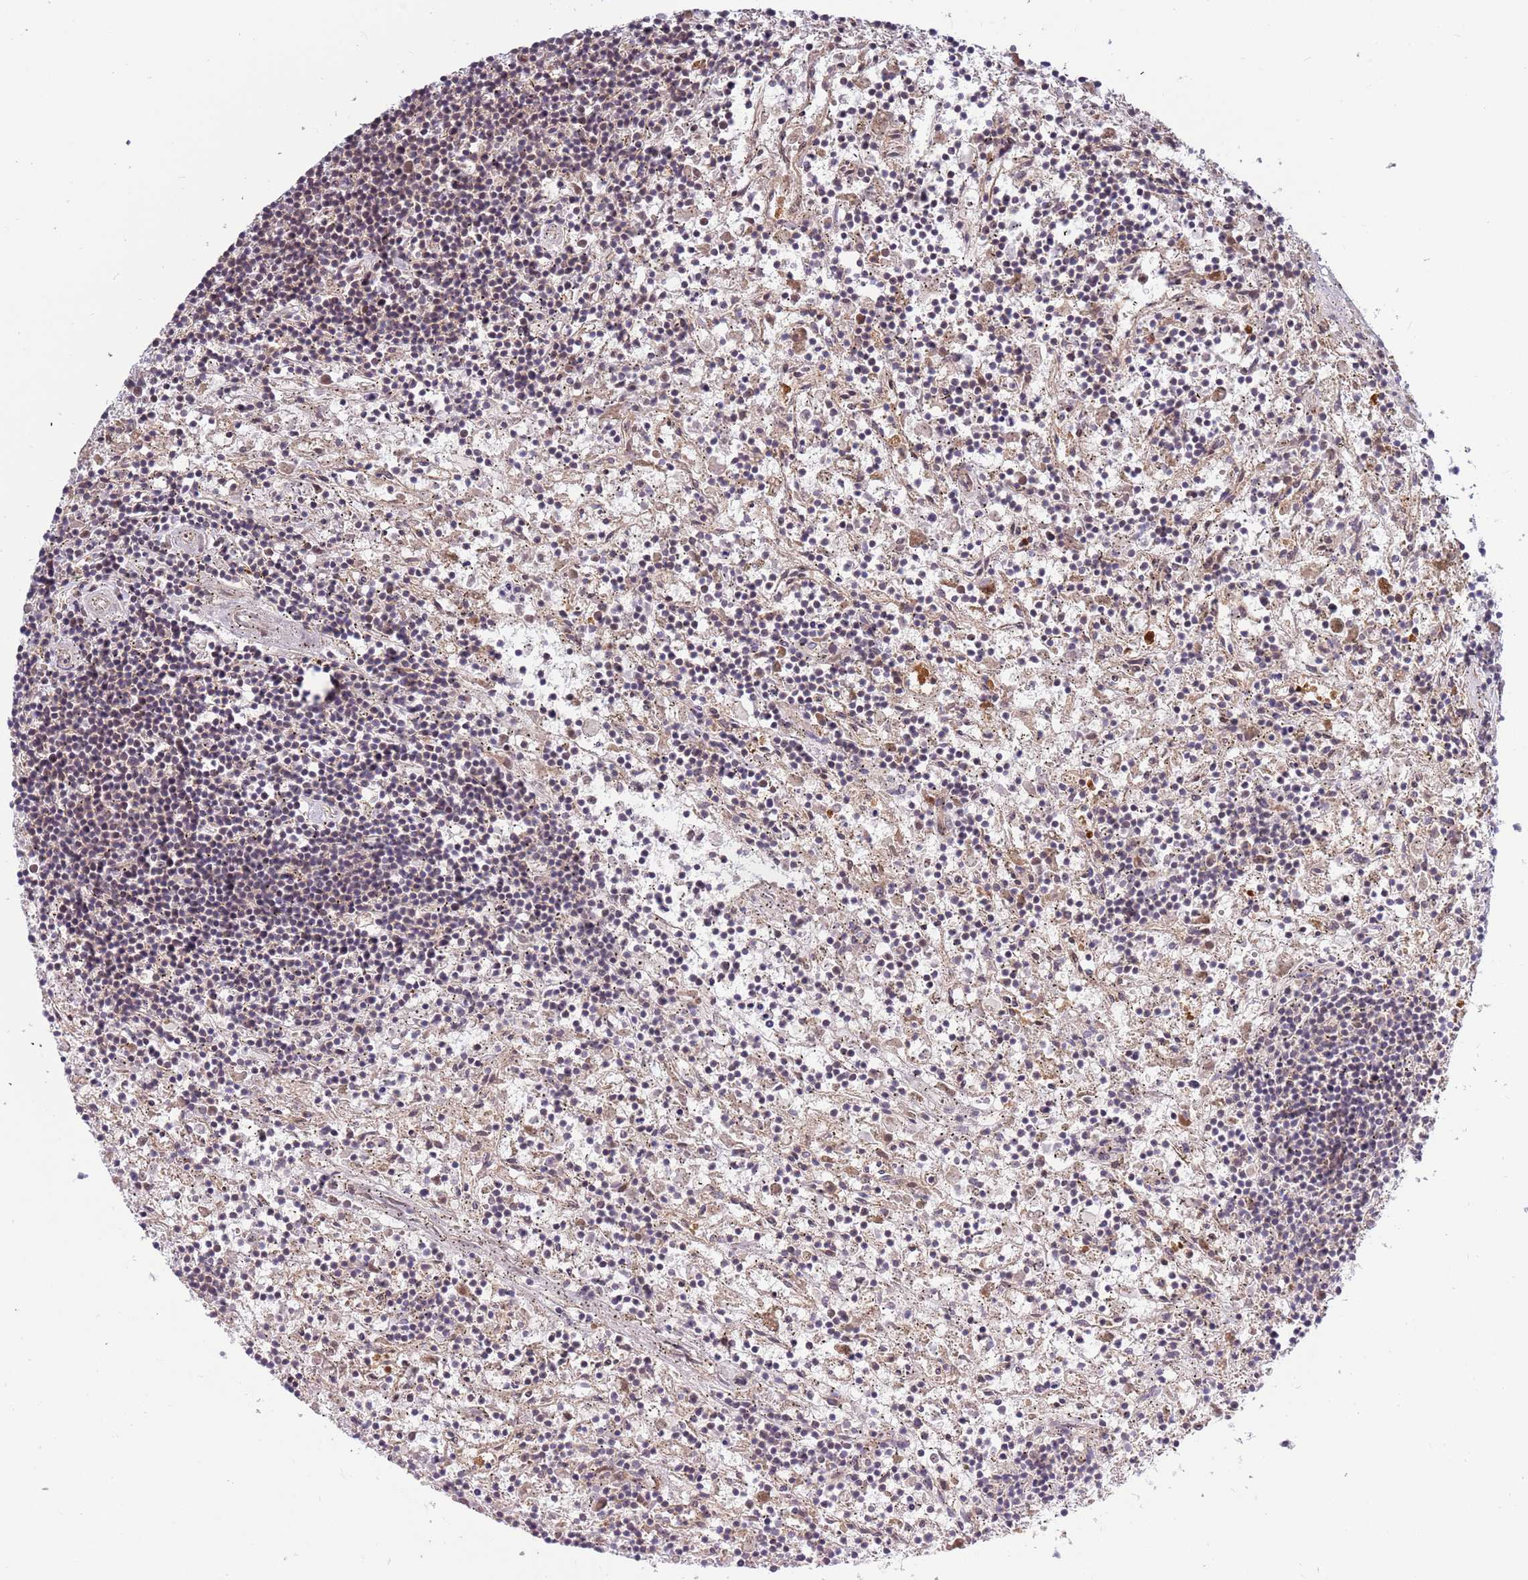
{"staining": {"intensity": "negative", "quantity": "none", "location": "none"}, "tissue": "lymphoma", "cell_type": "Tumor cells", "image_type": "cancer", "snomed": [{"axis": "morphology", "description": "Malignant lymphoma, non-Hodgkin's type, Low grade"}, {"axis": "topography", "description": "Spleen"}], "caption": "Lymphoma stained for a protein using IHC displays no positivity tumor cells.", "gene": "HAUS3", "patient": {"sex": "male", "age": 76}}